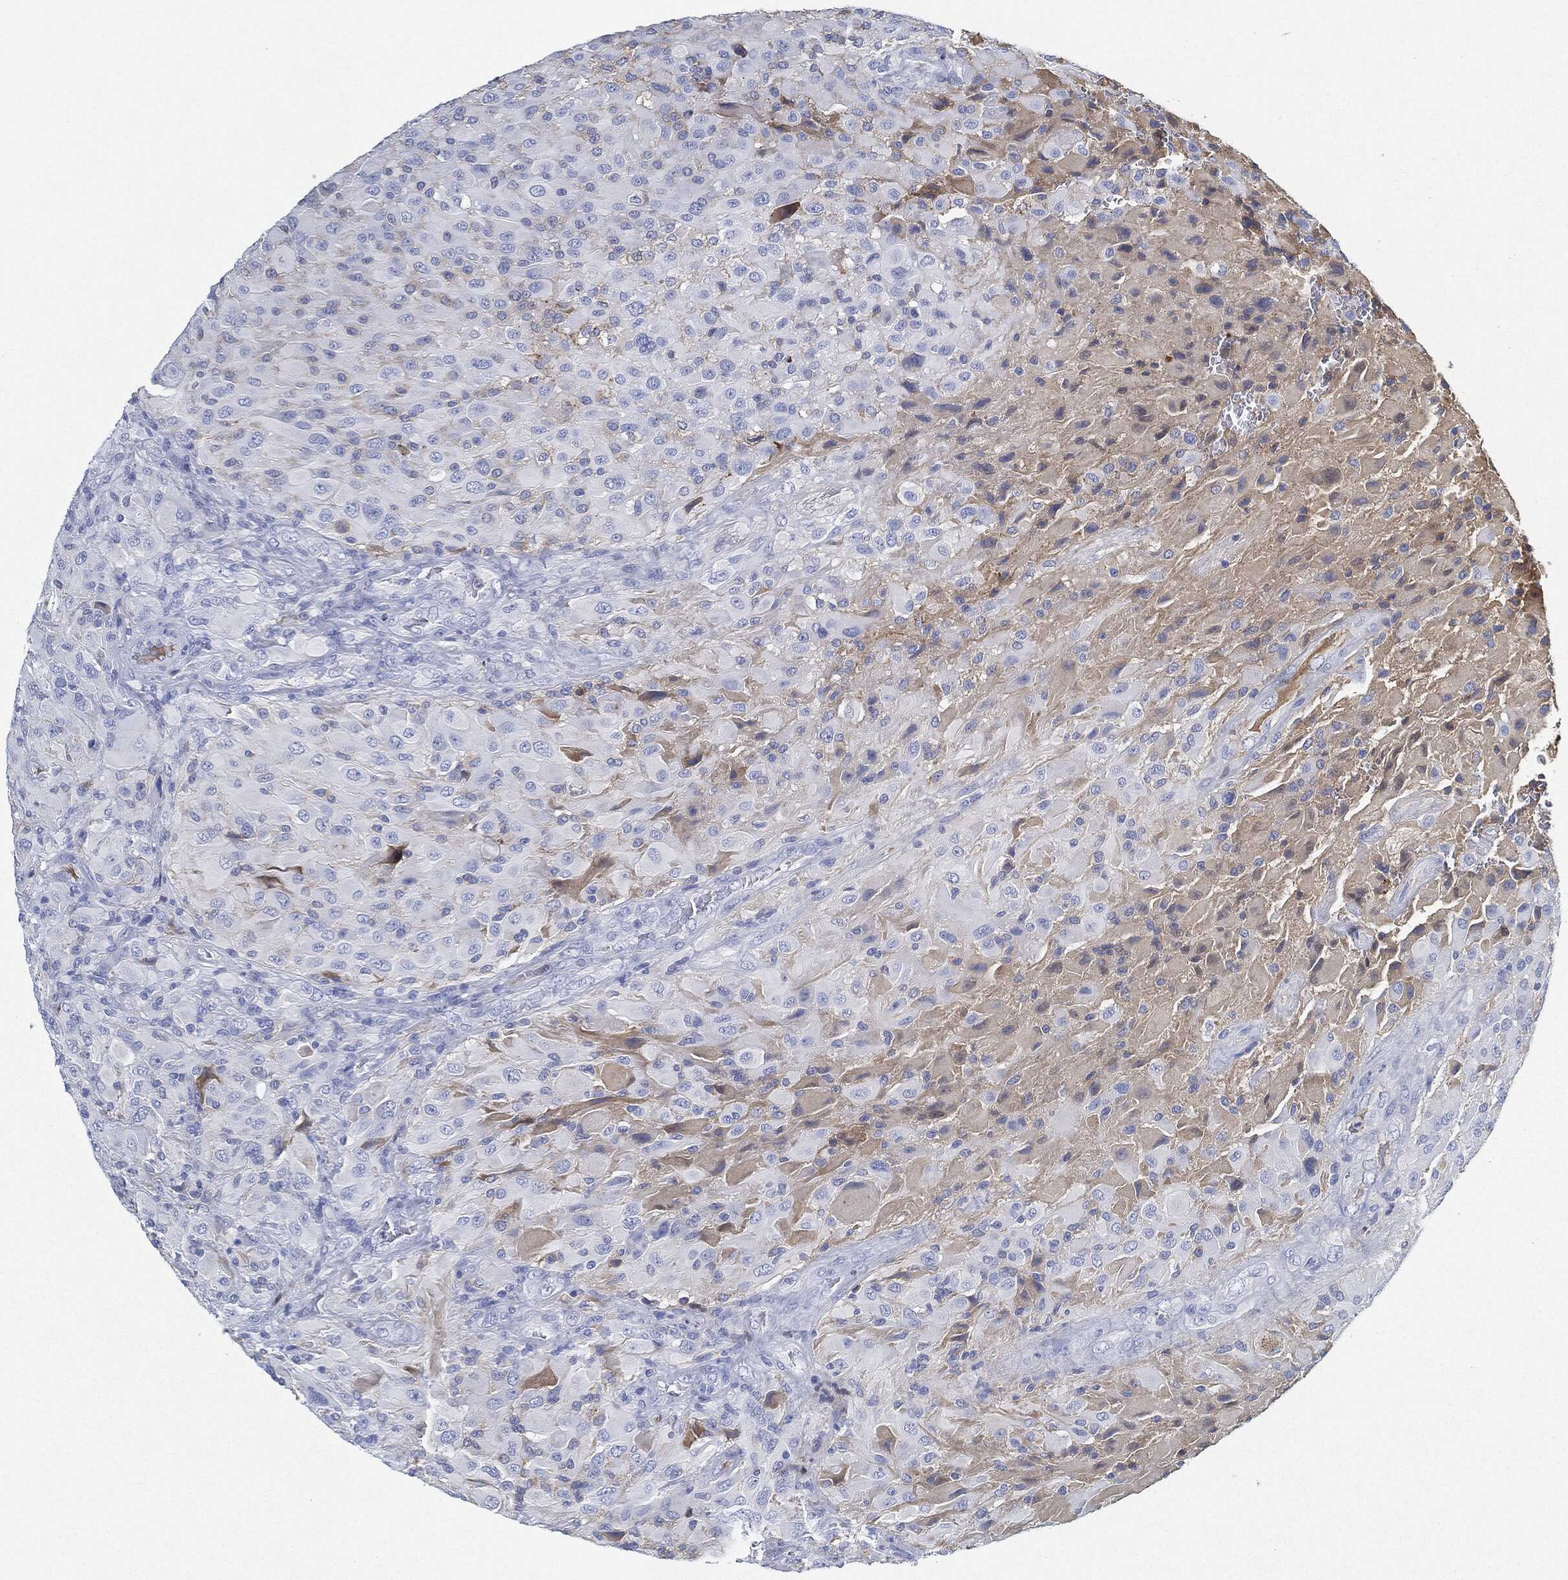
{"staining": {"intensity": "negative", "quantity": "none", "location": "none"}, "tissue": "glioma", "cell_type": "Tumor cells", "image_type": "cancer", "snomed": [{"axis": "morphology", "description": "Glioma, malignant, High grade"}, {"axis": "topography", "description": "Cerebral cortex"}], "caption": "A micrograph of human glioma is negative for staining in tumor cells.", "gene": "IGLV6-57", "patient": {"sex": "male", "age": 35}}